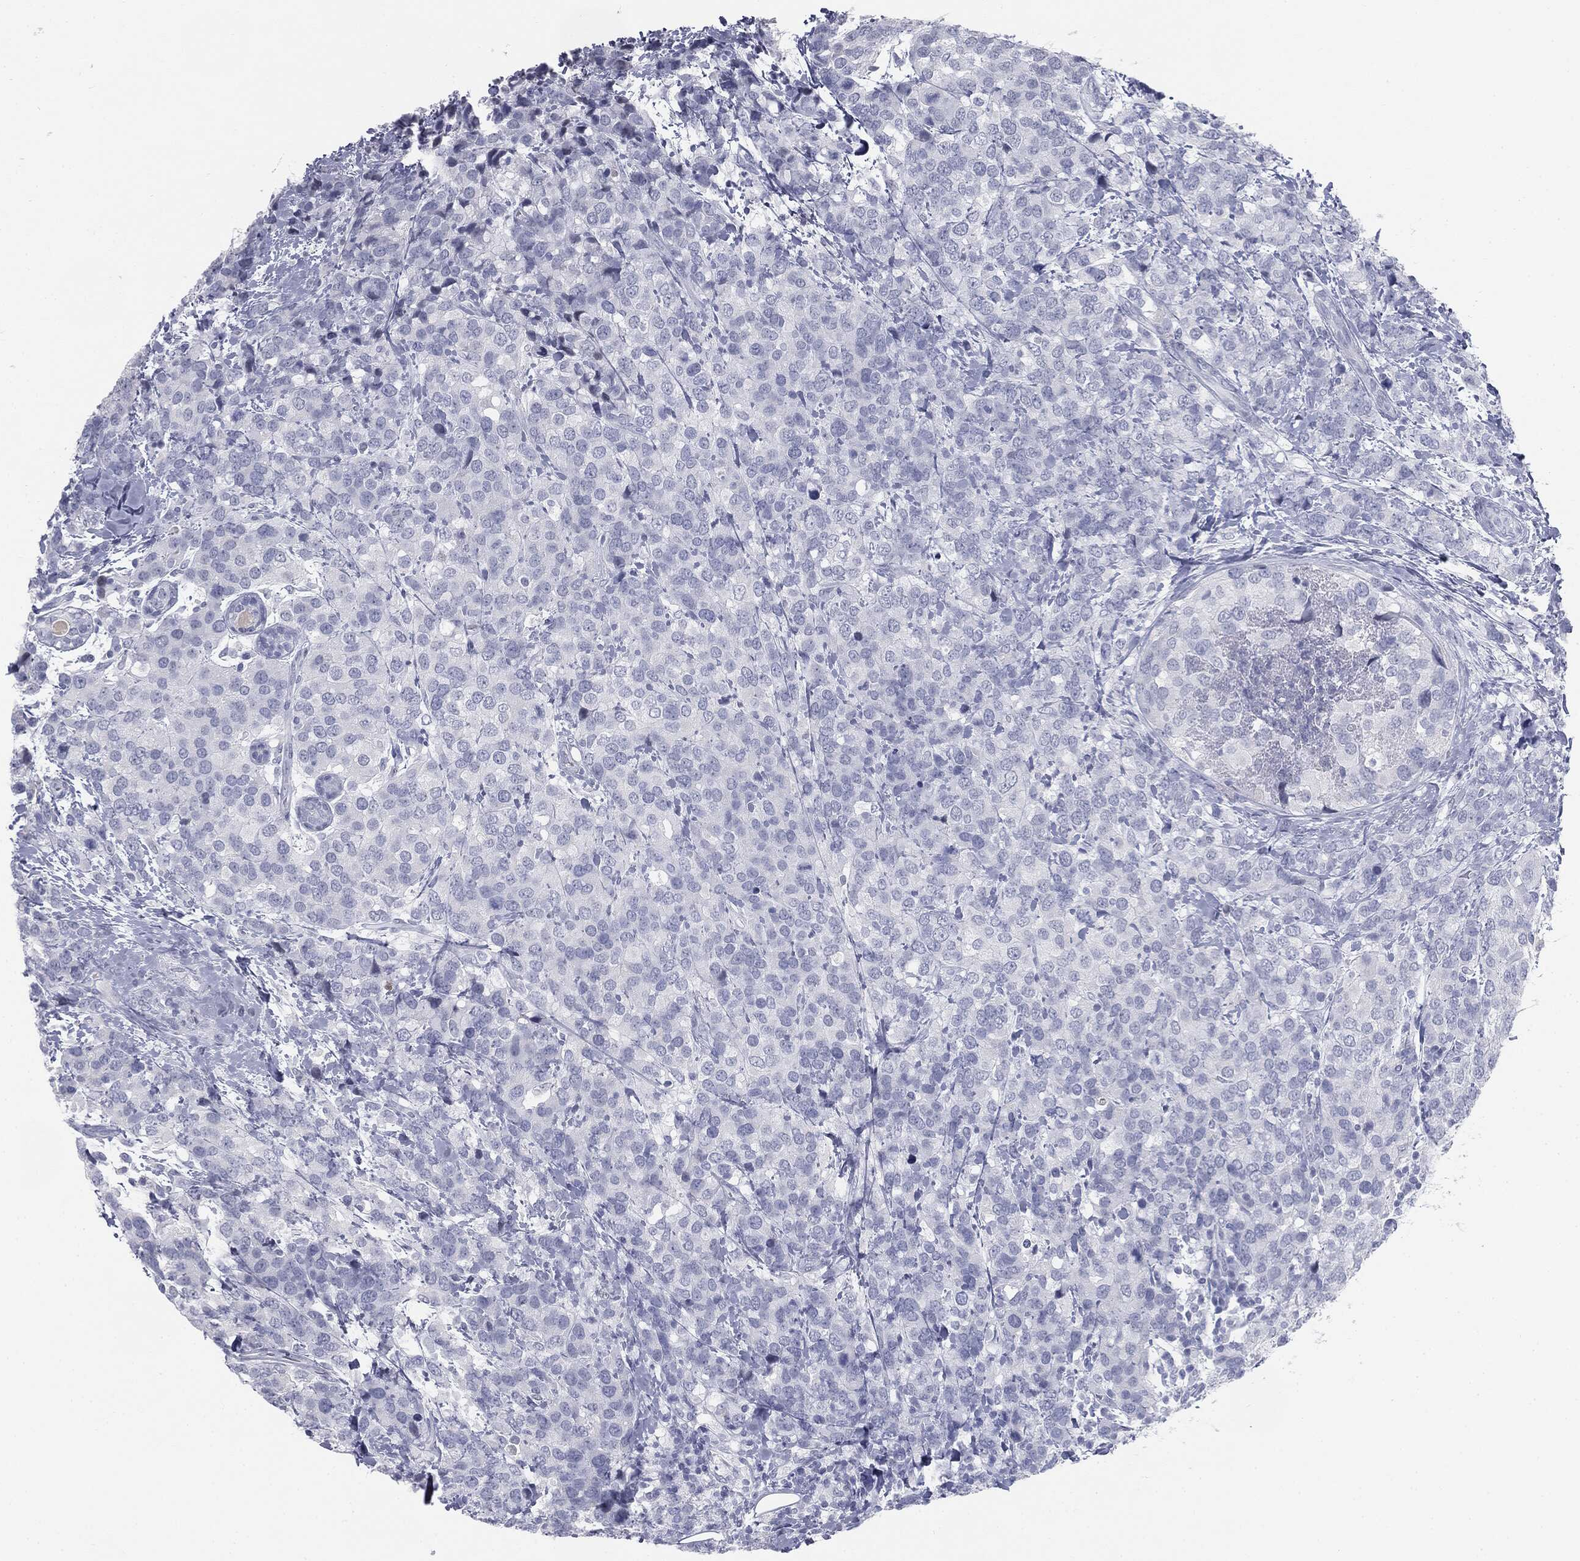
{"staining": {"intensity": "negative", "quantity": "none", "location": "none"}, "tissue": "breast cancer", "cell_type": "Tumor cells", "image_type": "cancer", "snomed": [{"axis": "morphology", "description": "Lobular carcinoma"}, {"axis": "topography", "description": "Breast"}], "caption": "A histopathology image of breast lobular carcinoma stained for a protein demonstrates no brown staining in tumor cells.", "gene": "TPO", "patient": {"sex": "female", "age": 59}}